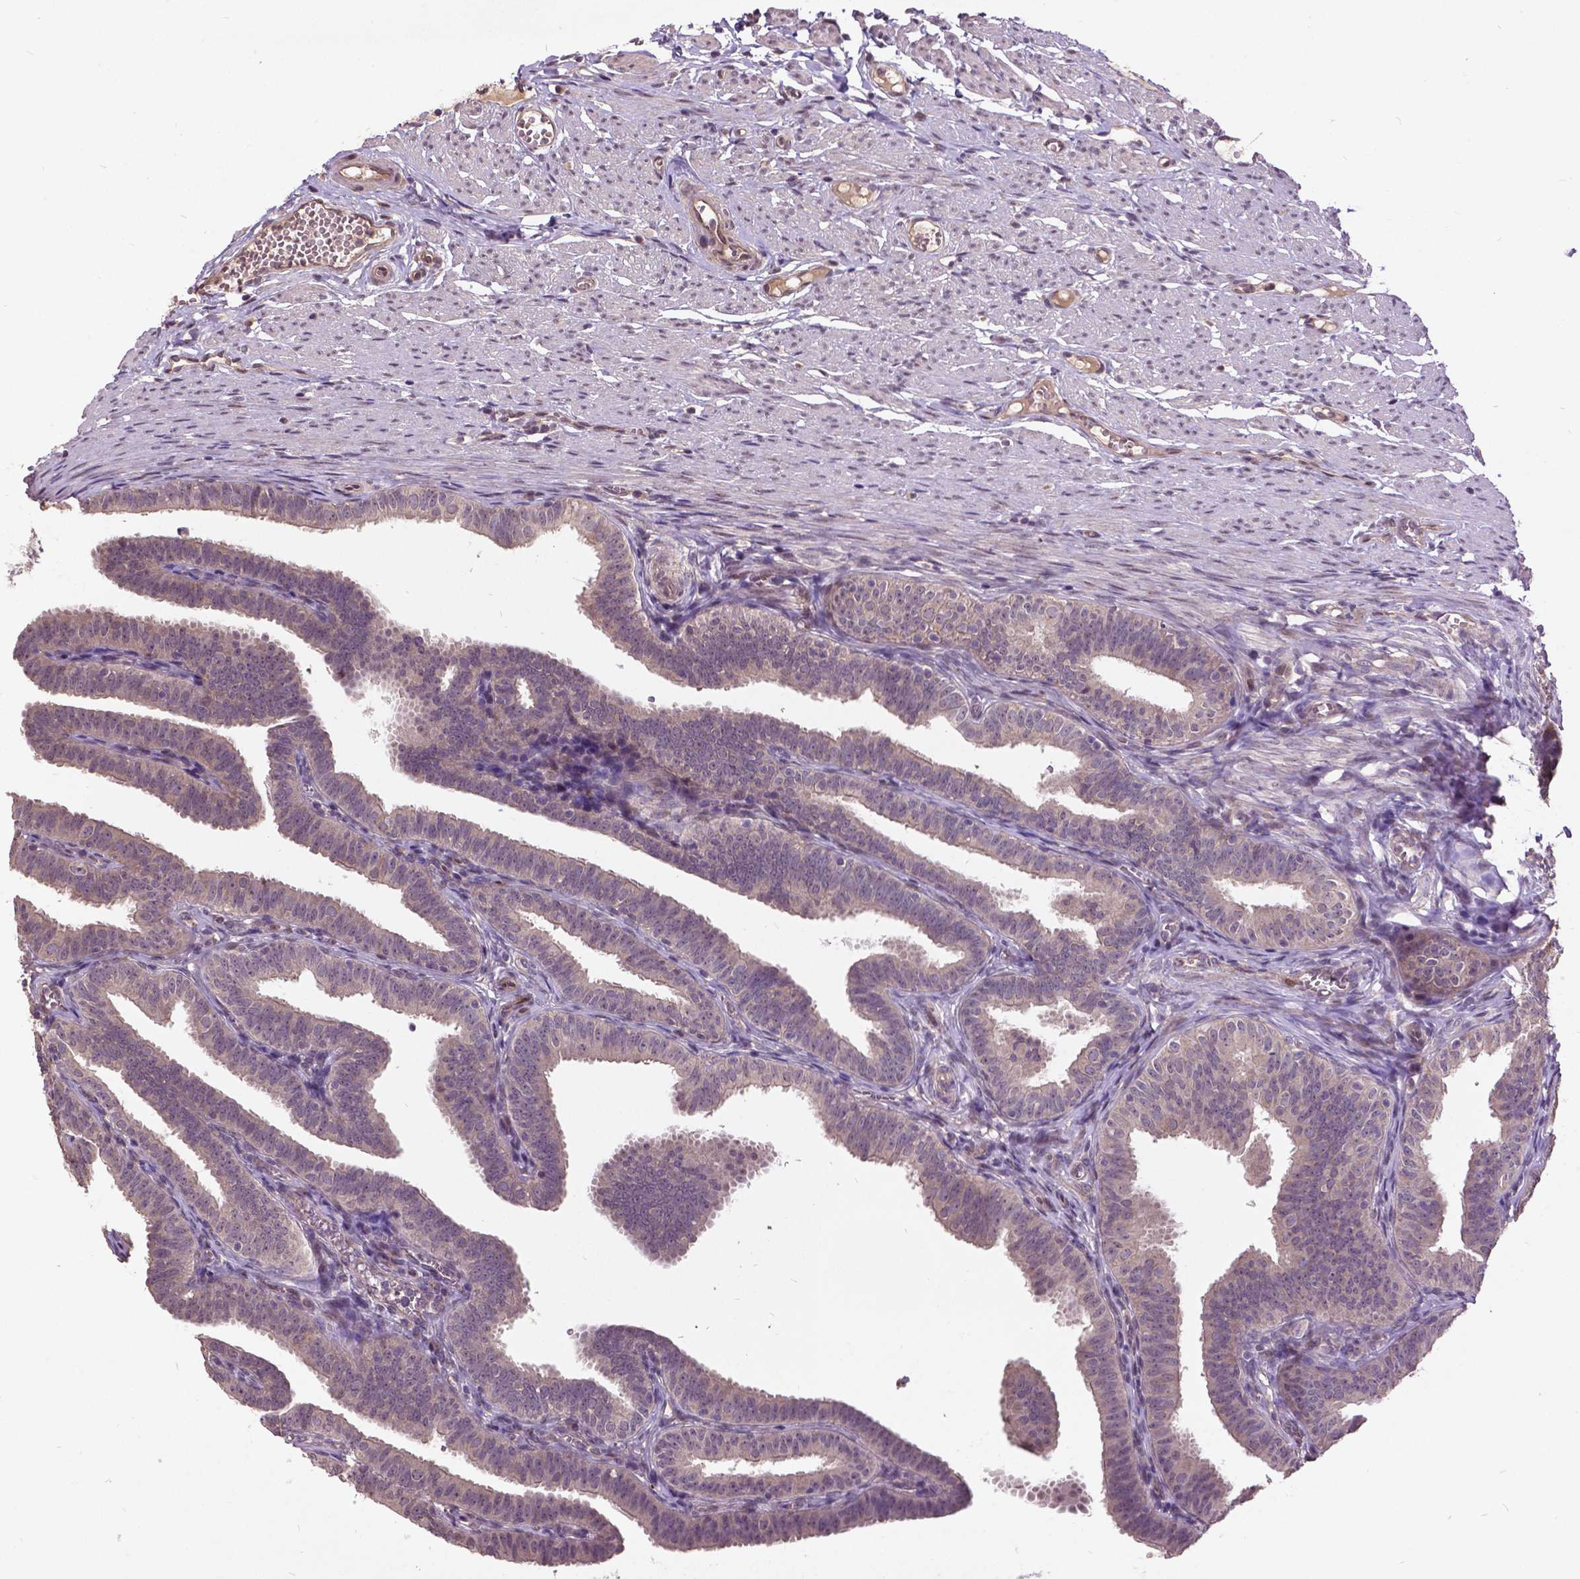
{"staining": {"intensity": "weak", "quantity": "<25%", "location": "cytoplasmic/membranous"}, "tissue": "fallopian tube", "cell_type": "Glandular cells", "image_type": "normal", "snomed": [{"axis": "morphology", "description": "Normal tissue, NOS"}, {"axis": "topography", "description": "Fallopian tube"}], "caption": "This is an IHC micrograph of normal fallopian tube. There is no expression in glandular cells.", "gene": "AP1S3", "patient": {"sex": "female", "age": 25}}